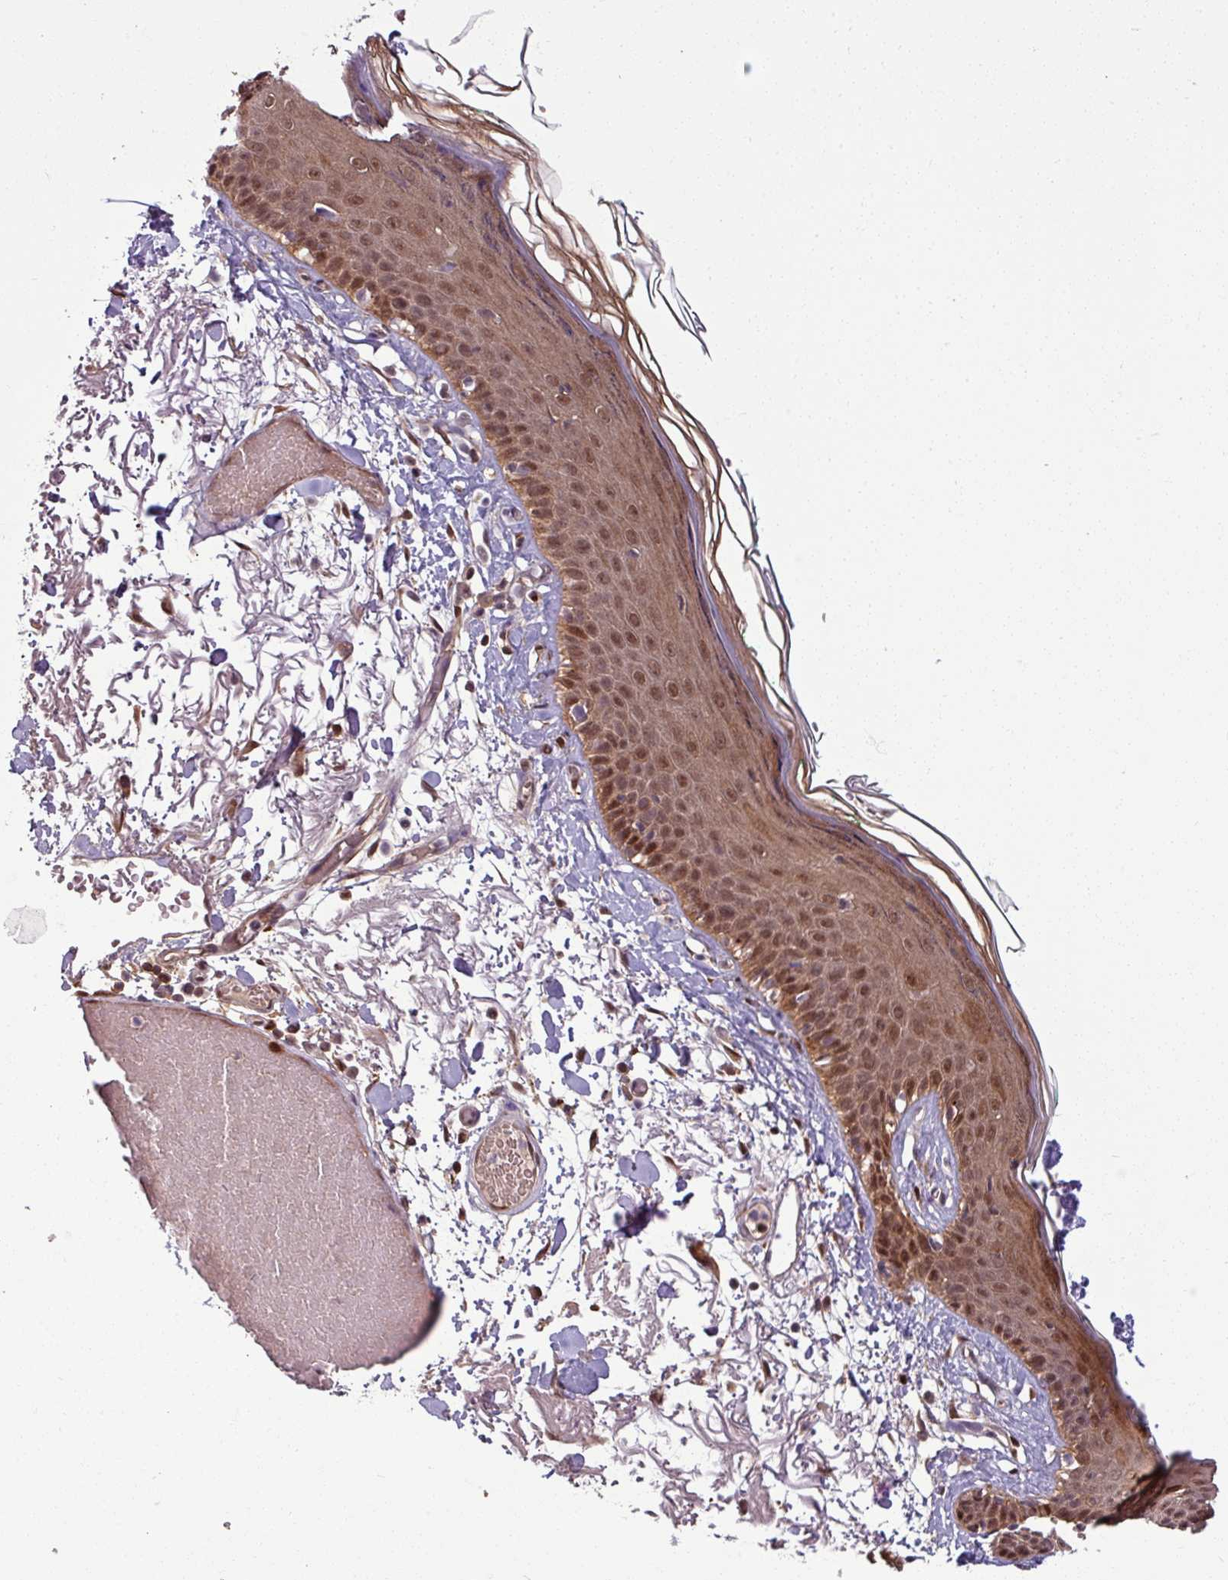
{"staining": {"intensity": "moderate", "quantity": ">75%", "location": "cytoplasmic/membranous,nuclear"}, "tissue": "skin", "cell_type": "Fibroblasts", "image_type": "normal", "snomed": [{"axis": "morphology", "description": "Normal tissue, NOS"}, {"axis": "topography", "description": "Skin"}], "caption": "This histopathology image shows benign skin stained with IHC to label a protein in brown. The cytoplasmic/membranous,nuclear of fibroblasts show moderate positivity for the protein. Nuclei are counter-stained blue.", "gene": "KCTD11", "patient": {"sex": "male", "age": 79}}